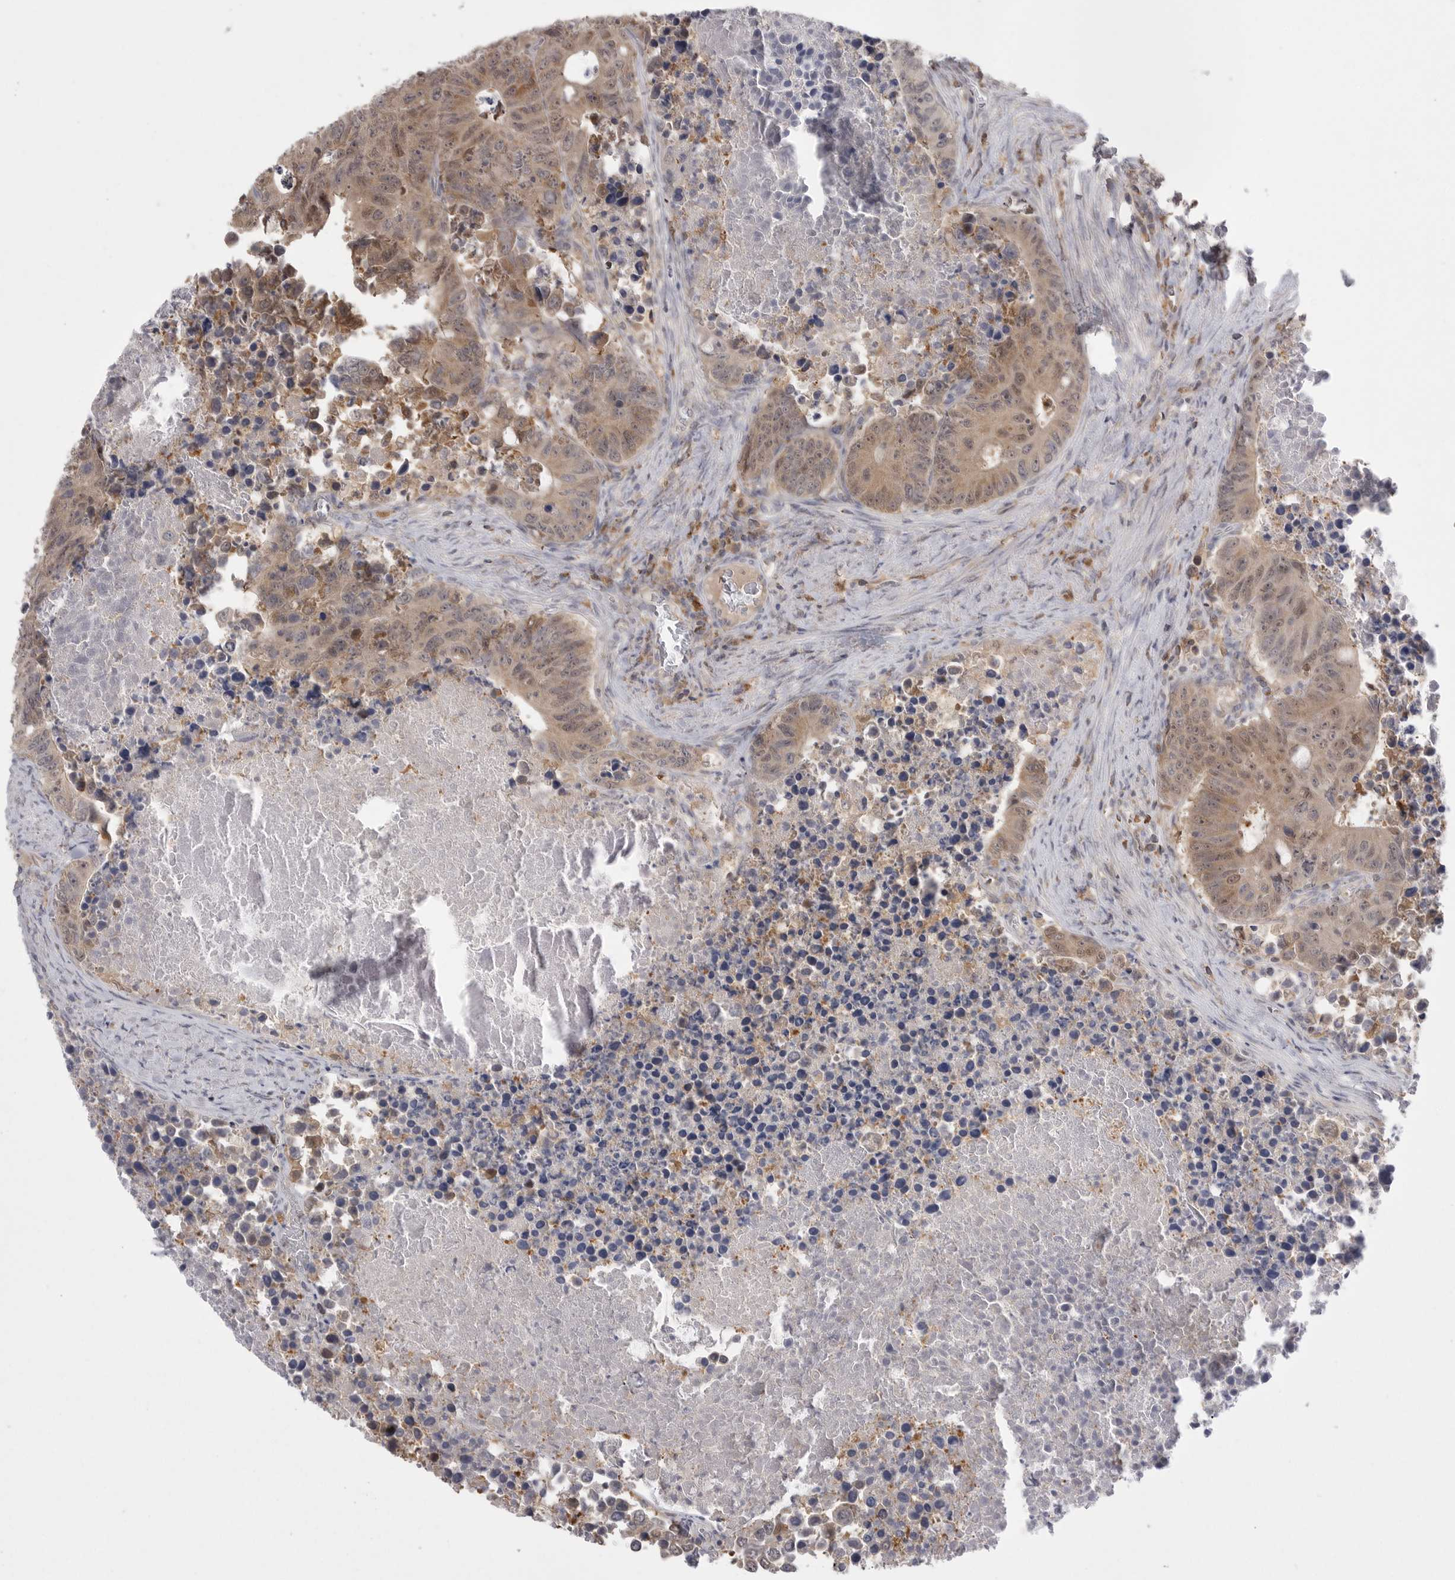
{"staining": {"intensity": "moderate", "quantity": "25%-75%", "location": "cytoplasmic/membranous,nuclear"}, "tissue": "colorectal cancer", "cell_type": "Tumor cells", "image_type": "cancer", "snomed": [{"axis": "morphology", "description": "Adenocarcinoma, NOS"}, {"axis": "topography", "description": "Colon"}], "caption": "IHC photomicrograph of human colorectal adenocarcinoma stained for a protein (brown), which shows medium levels of moderate cytoplasmic/membranous and nuclear expression in about 25%-75% of tumor cells.", "gene": "KYAT3", "patient": {"sex": "male", "age": 87}}